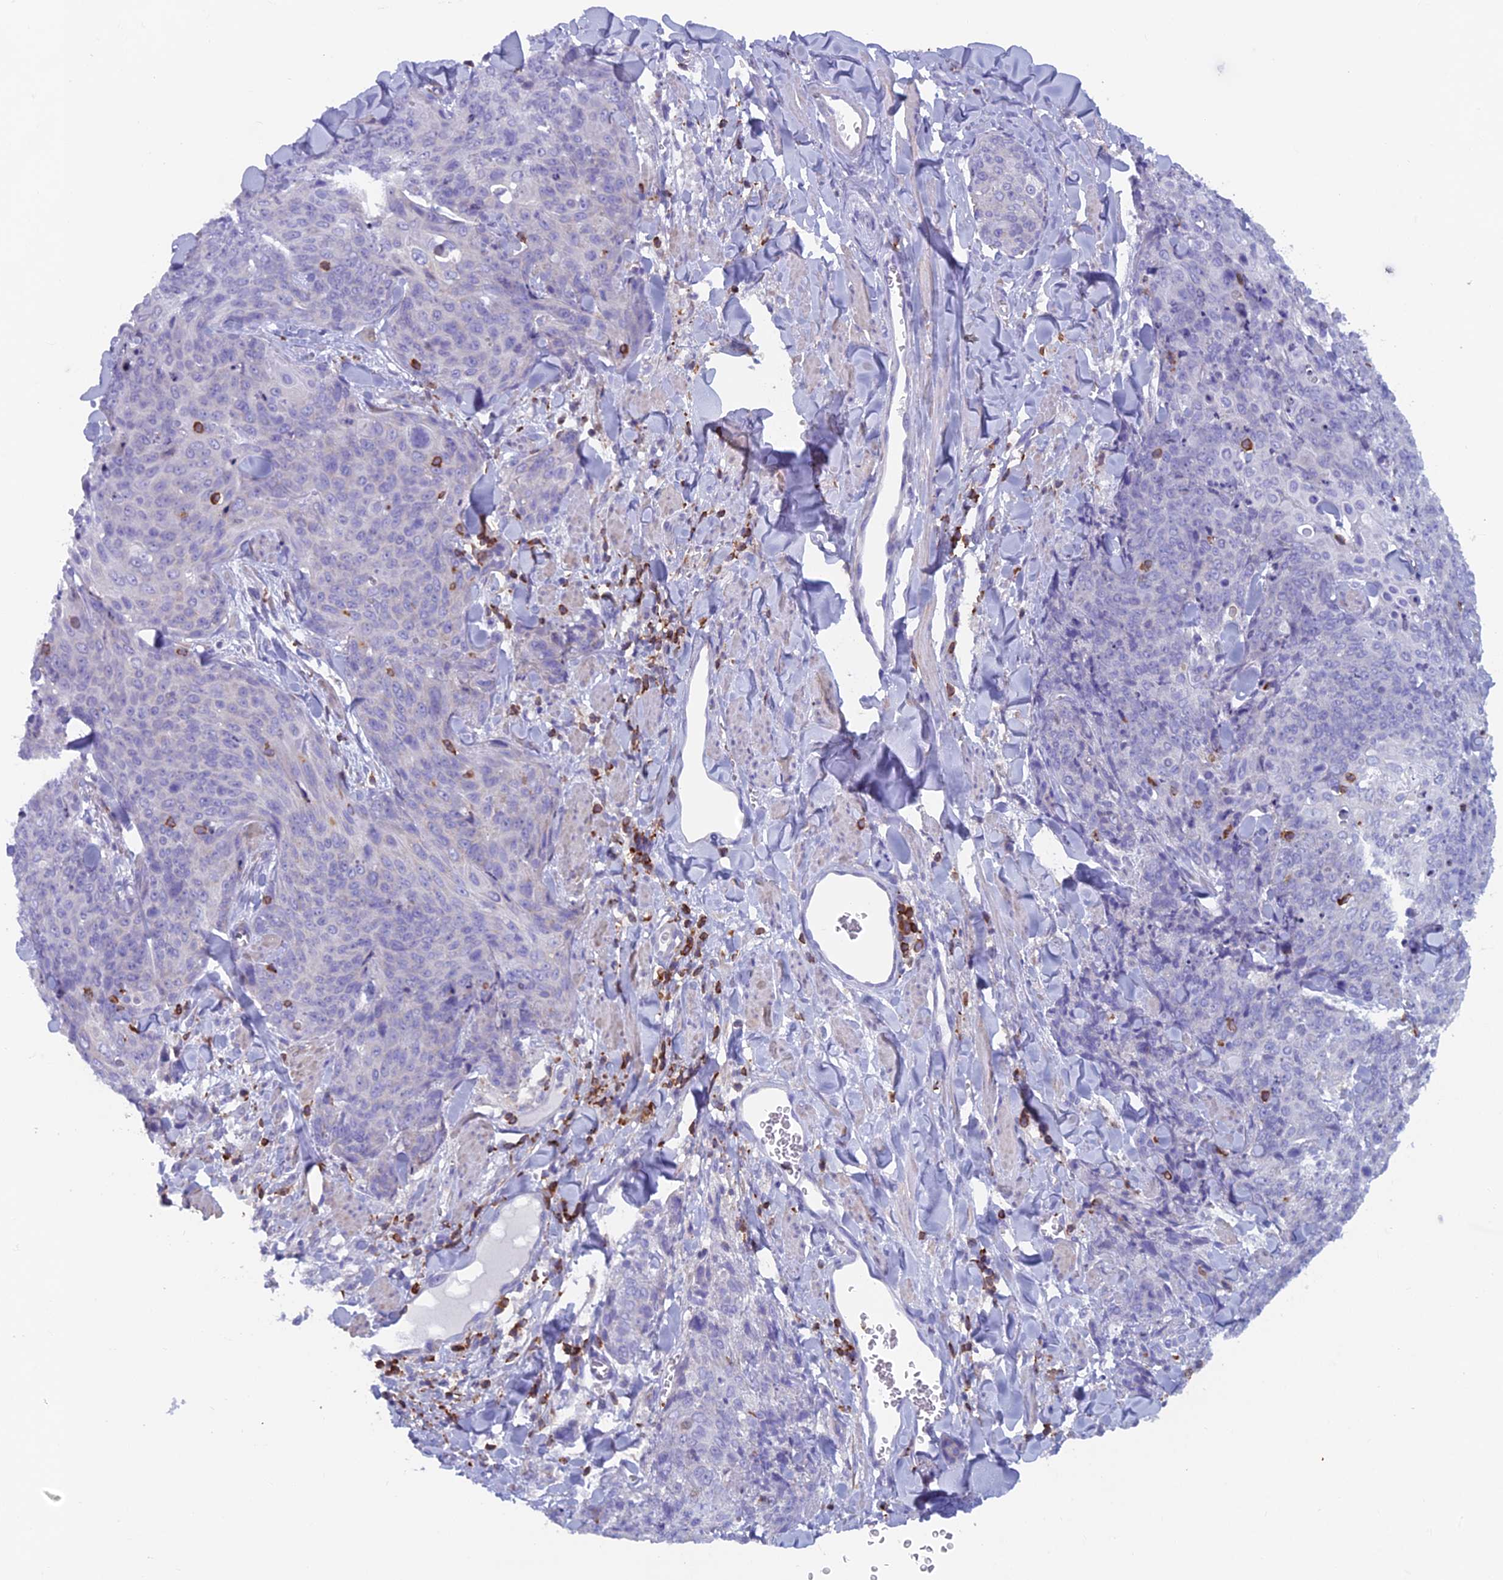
{"staining": {"intensity": "negative", "quantity": "none", "location": "none"}, "tissue": "skin cancer", "cell_type": "Tumor cells", "image_type": "cancer", "snomed": [{"axis": "morphology", "description": "Squamous cell carcinoma, NOS"}, {"axis": "topography", "description": "Skin"}, {"axis": "topography", "description": "Vulva"}], "caption": "Human skin cancer stained for a protein using immunohistochemistry (IHC) reveals no staining in tumor cells.", "gene": "ABI3BP", "patient": {"sex": "female", "age": 85}}